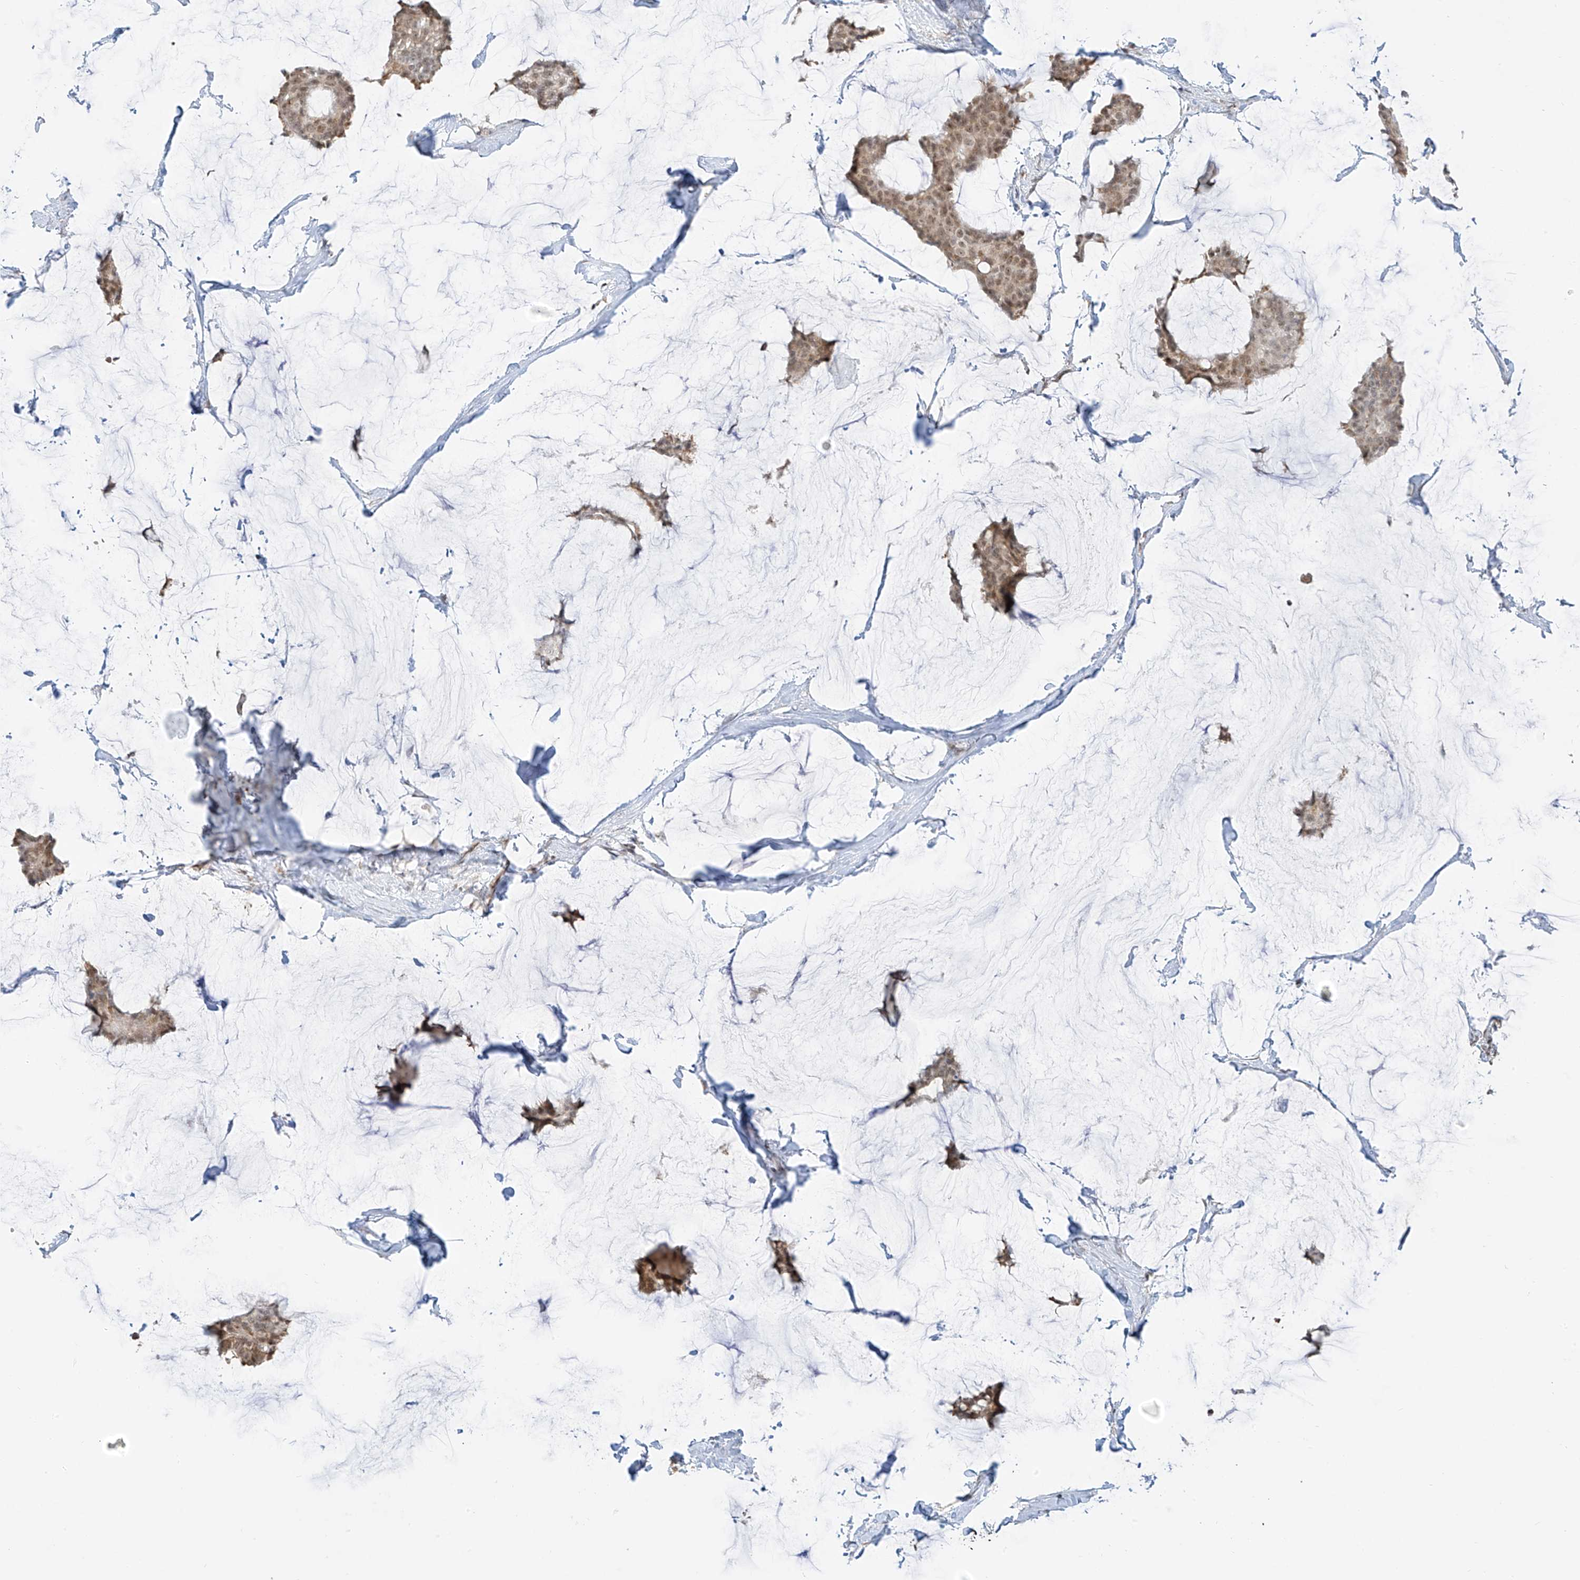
{"staining": {"intensity": "moderate", "quantity": ">75%", "location": "nuclear"}, "tissue": "breast cancer", "cell_type": "Tumor cells", "image_type": "cancer", "snomed": [{"axis": "morphology", "description": "Duct carcinoma"}, {"axis": "topography", "description": "Breast"}], "caption": "Immunohistochemical staining of human breast cancer (invasive ductal carcinoma) shows medium levels of moderate nuclear protein expression in approximately >75% of tumor cells. Nuclei are stained in blue.", "gene": "ZMYM2", "patient": {"sex": "female", "age": 93}}